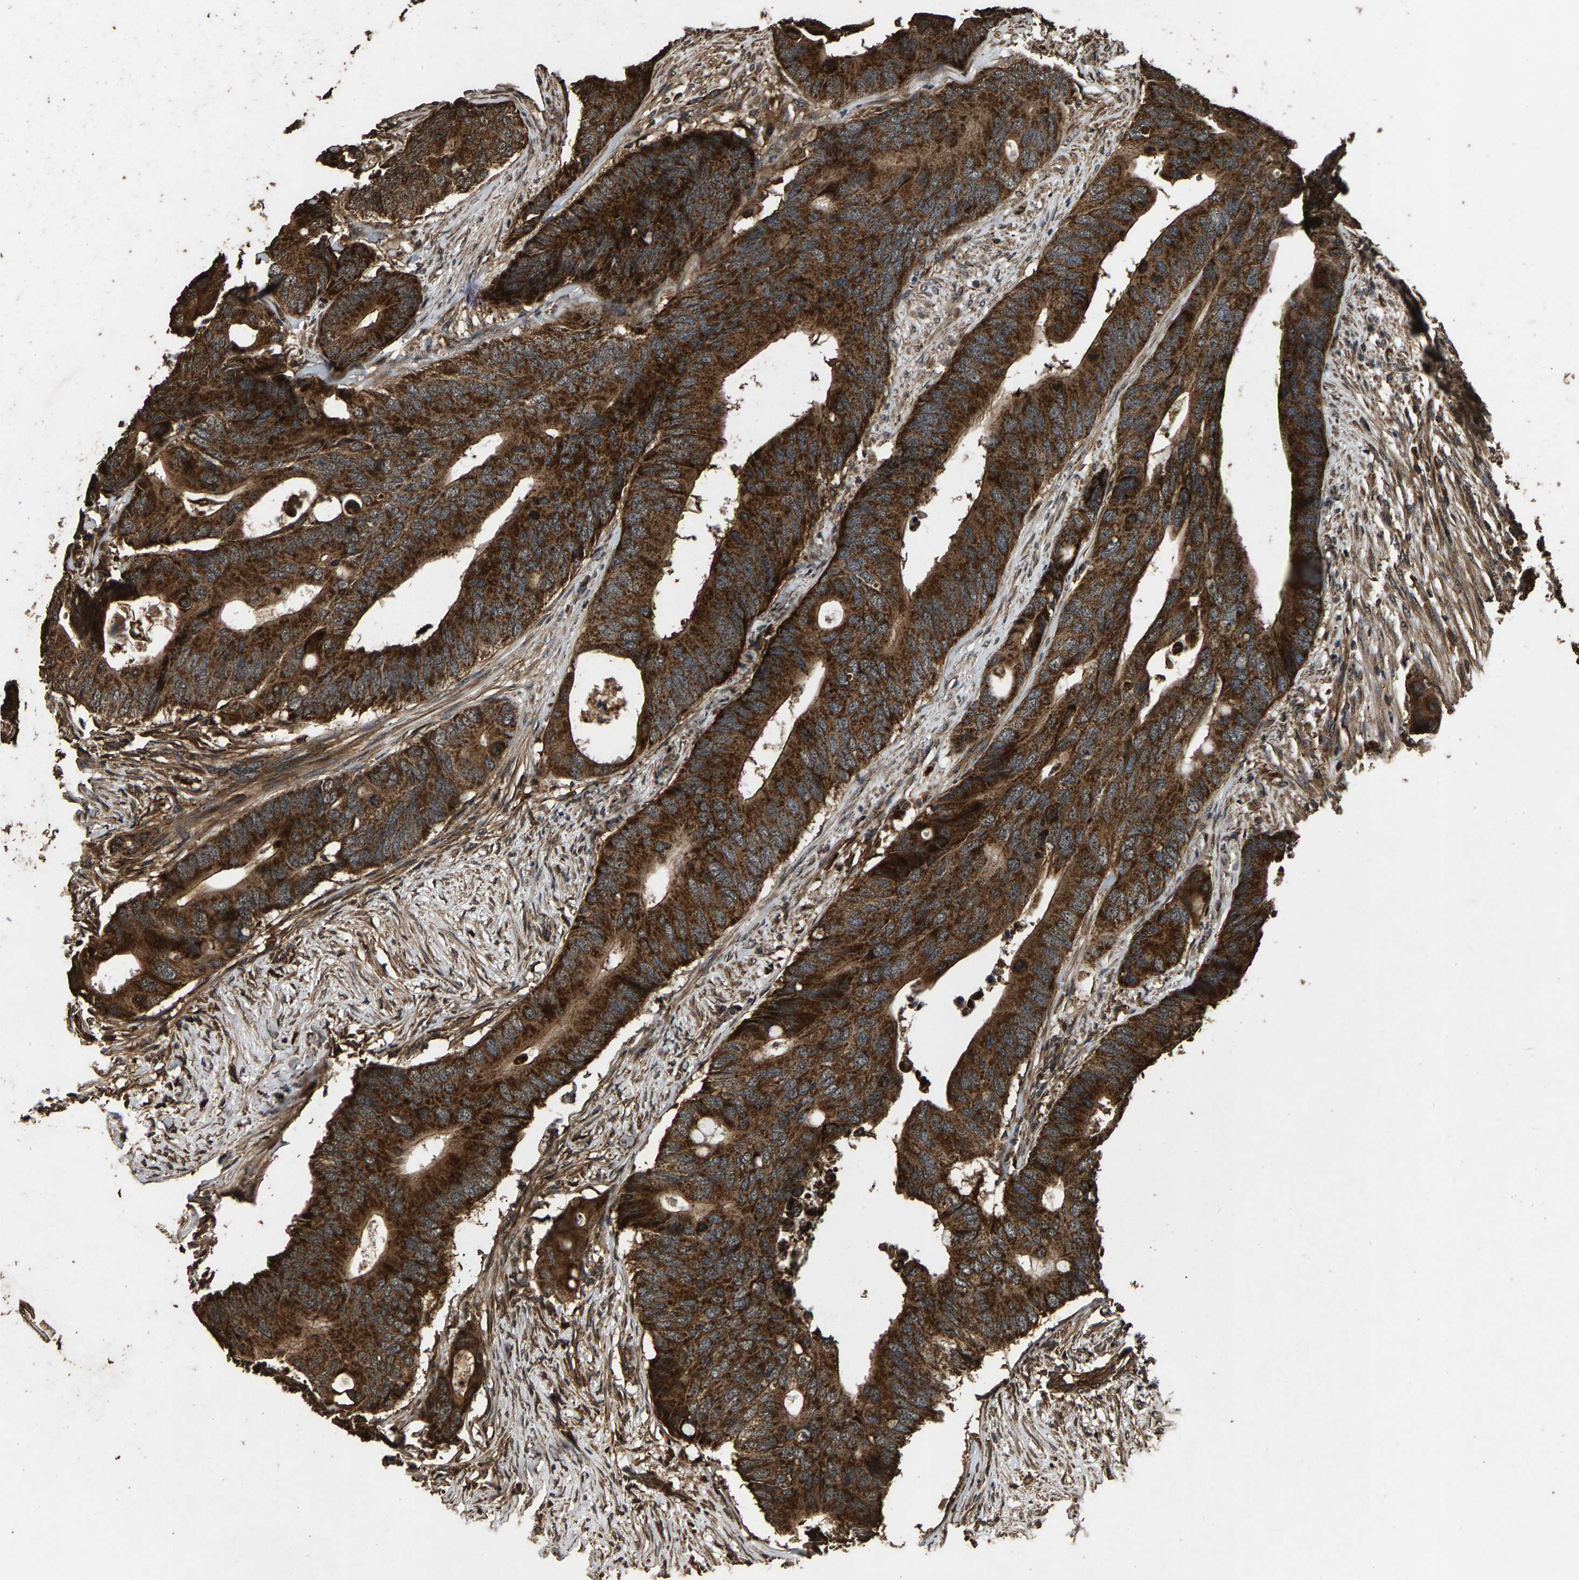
{"staining": {"intensity": "strong", "quantity": ">75%", "location": "cytoplasmic/membranous"}, "tissue": "colorectal cancer", "cell_type": "Tumor cells", "image_type": "cancer", "snomed": [{"axis": "morphology", "description": "Adenocarcinoma, NOS"}, {"axis": "topography", "description": "Colon"}], "caption": "High-power microscopy captured an immunohistochemistry image of colorectal cancer, revealing strong cytoplasmic/membranous staining in approximately >75% of tumor cells. (DAB IHC with brightfield microscopy, high magnification).", "gene": "MRPL27", "patient": {"sex": "male", "age": 71}}